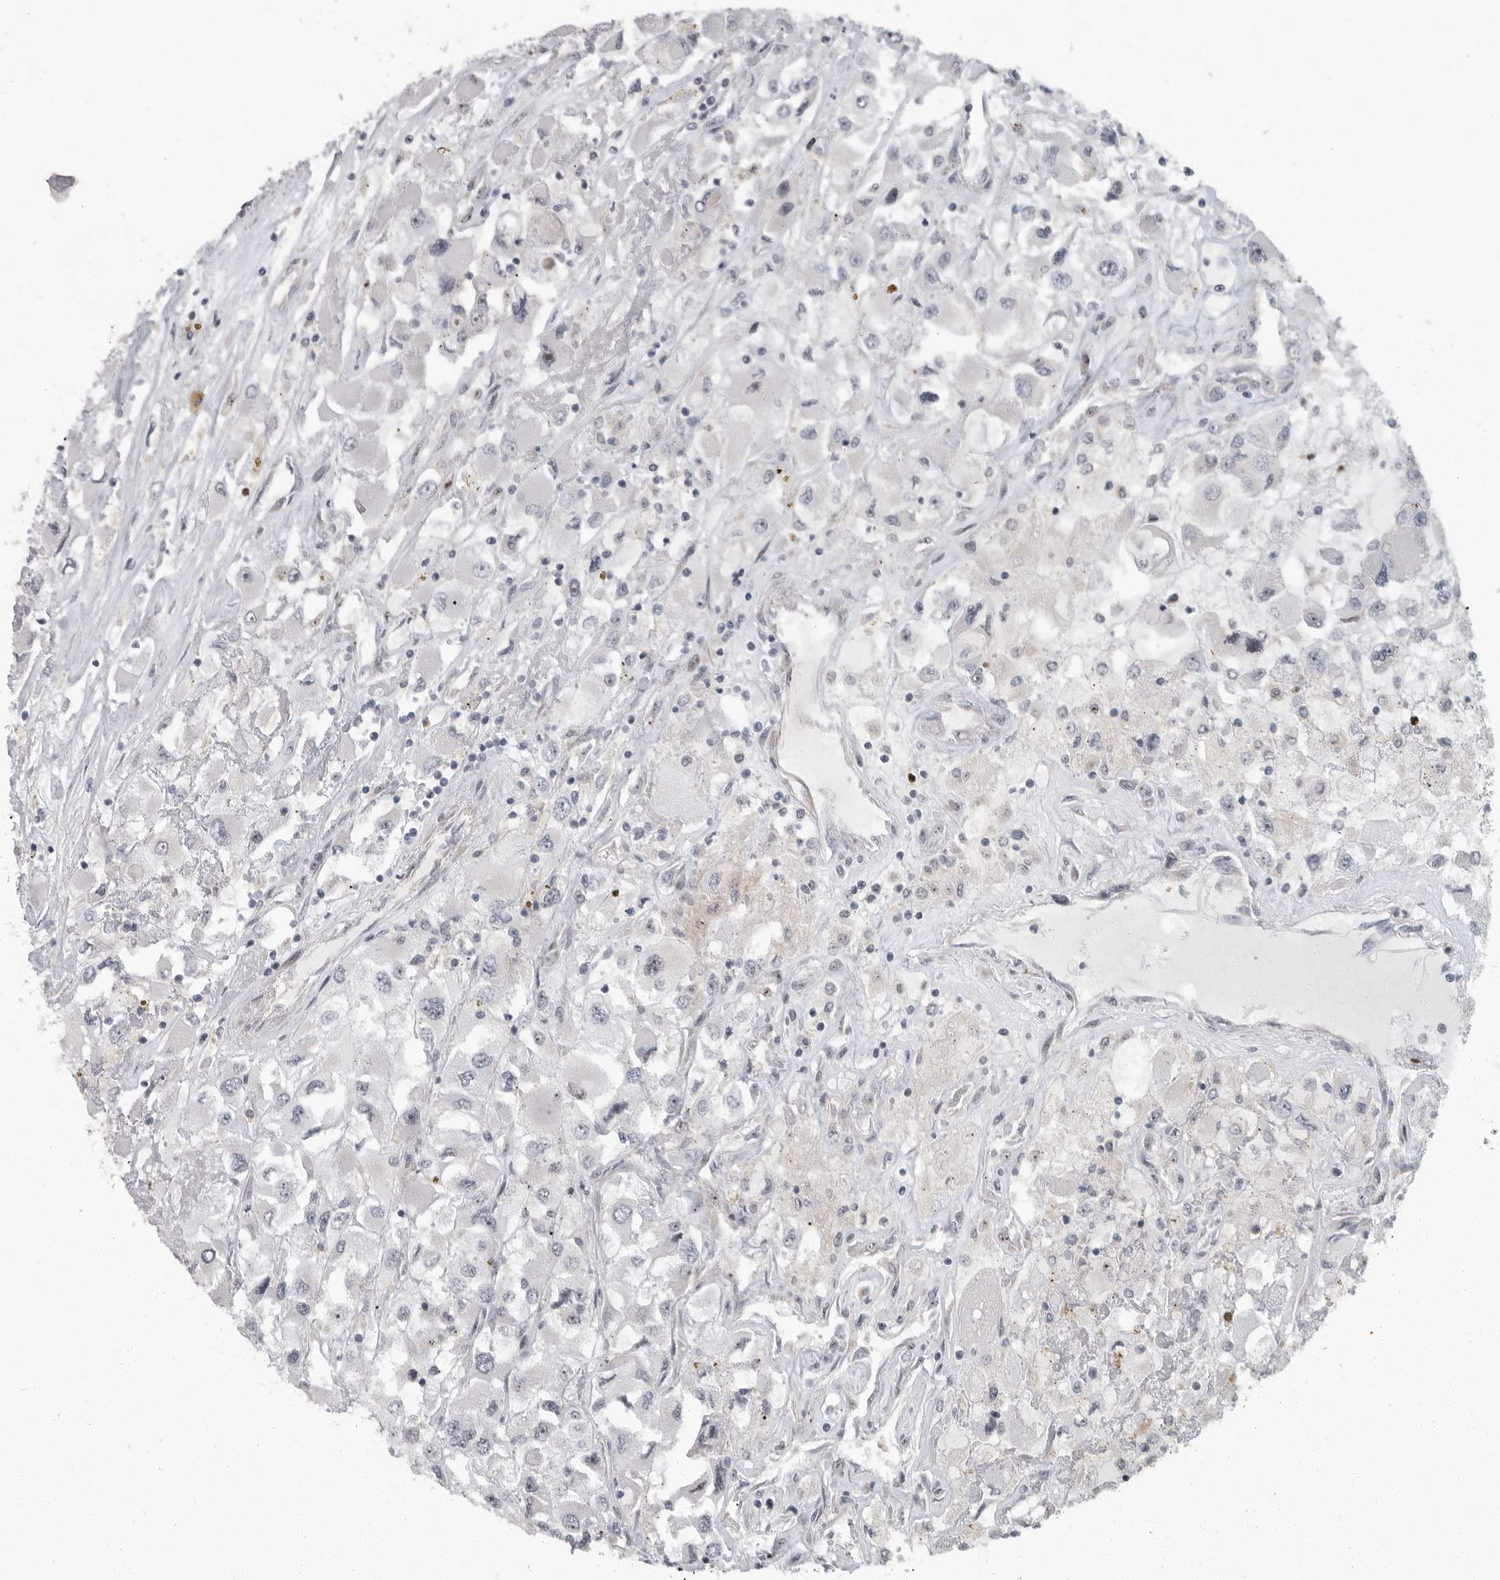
{"staining": {"intensity": "negative", "quantity": "none", "location": "none"}, "tissue": "renal cancer", "cell_type": "Tumor cells", "image_type": "cancer", "snomed": [{"axis": "morphology", "description": "Adenocarcinoma, NOS"}, {"axis": "topography", "description": "Kidney"}], "caption": "This photomicrograph is of renal adenocarcinoma stained with IHC to label a protein in brown with the nuclei are counter-stained blue. There is no positivity in tumor cells.", "gene": "PDCD11", "patient": {"sex": "female", "age": 52}}